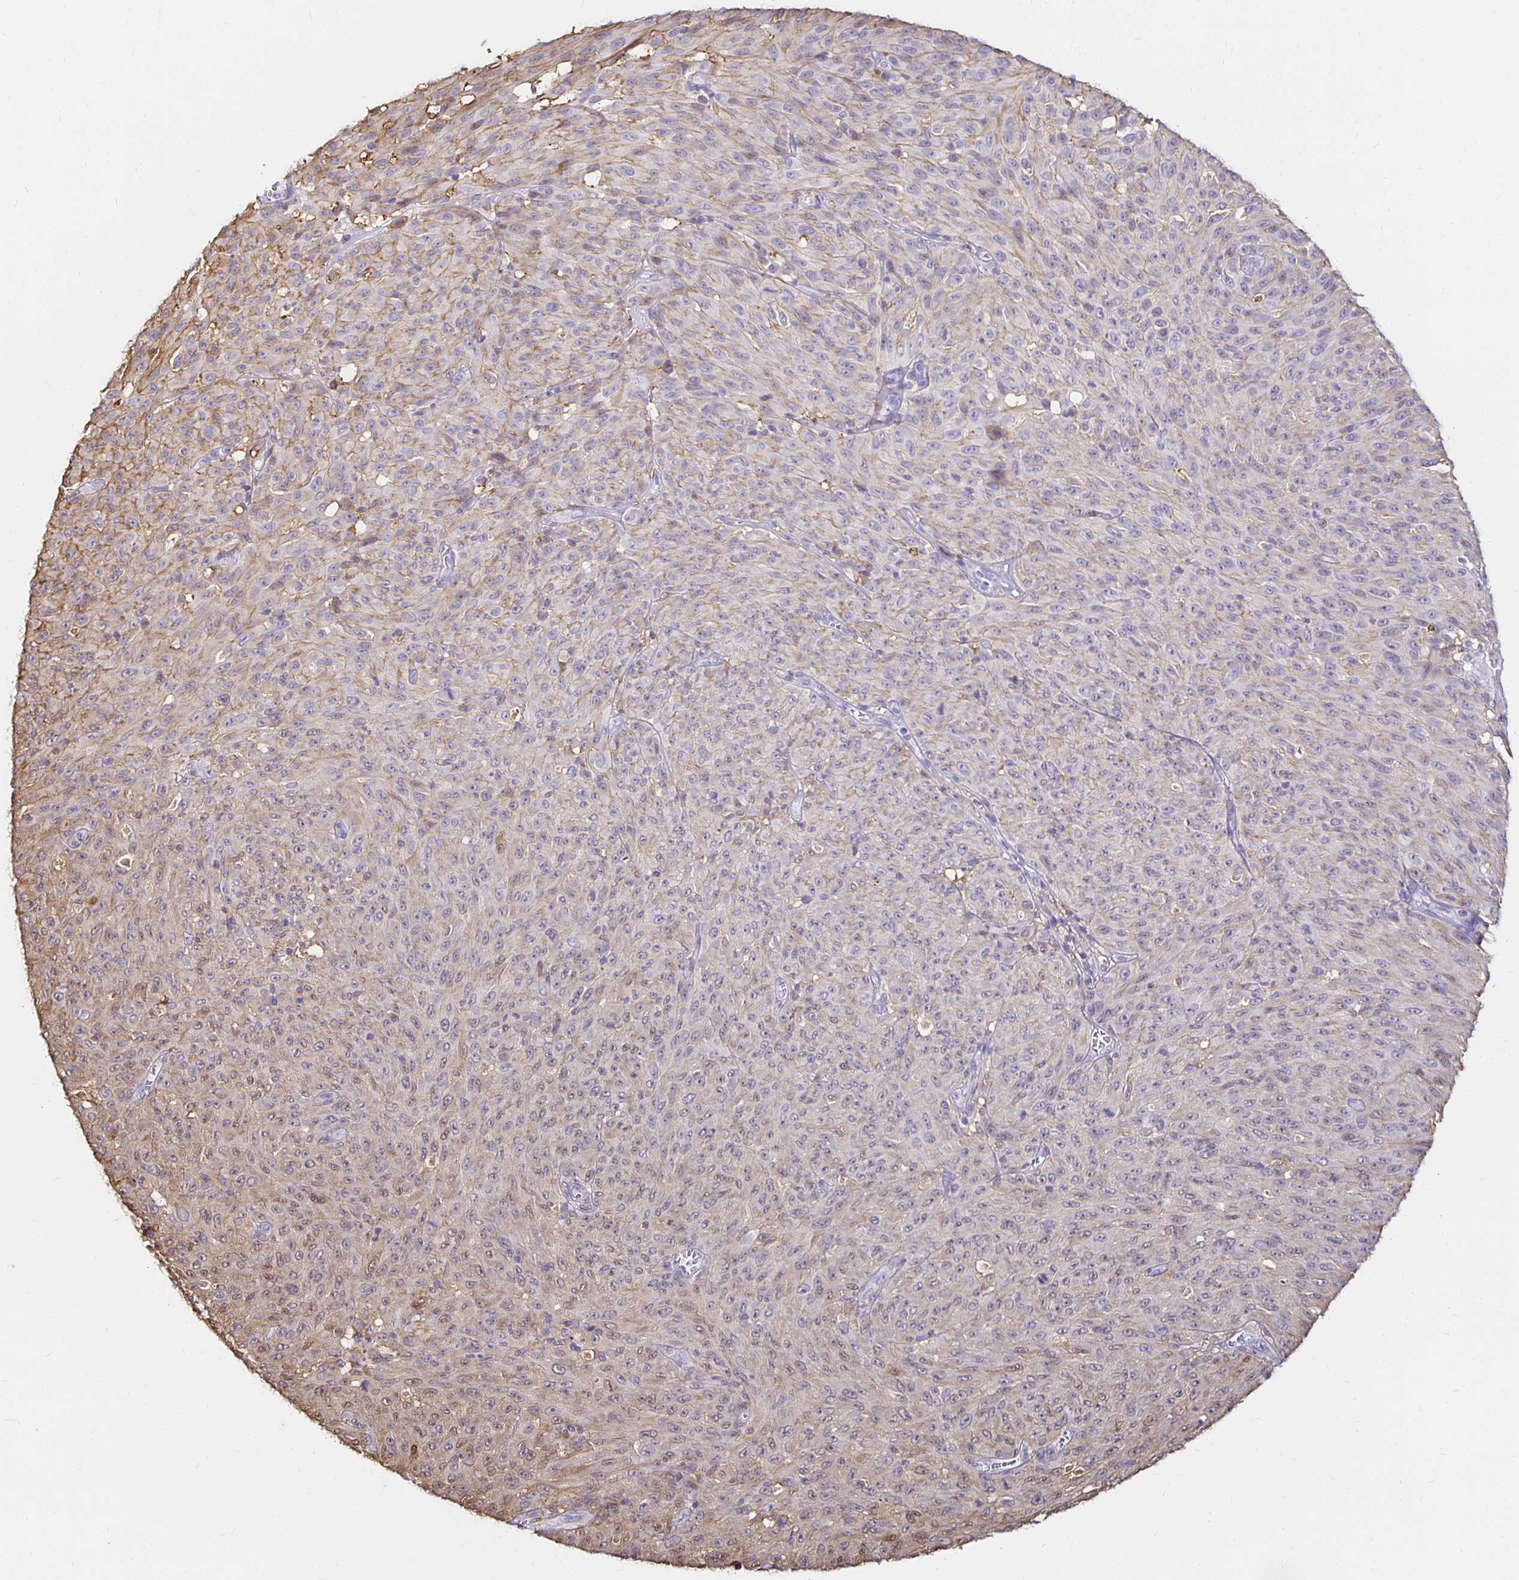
{"staining": {"intensity": "negative", "quantity": "none", "location": "none"}, "tissue": "melanoma", "cell_type": "Tumor cells", "image_type": "cancer", "snomed": [{"axis": "morphology", "description": "Malignant melanoma, NOS"}, {"axis": "topography", "description": "Skin"}], "caption": "Melanoma was stained to show a protein in brown. There is no significant staining in tumor cells.", "gene": "TAS1R3", "patient": {"sex": "male", "age": 85}}